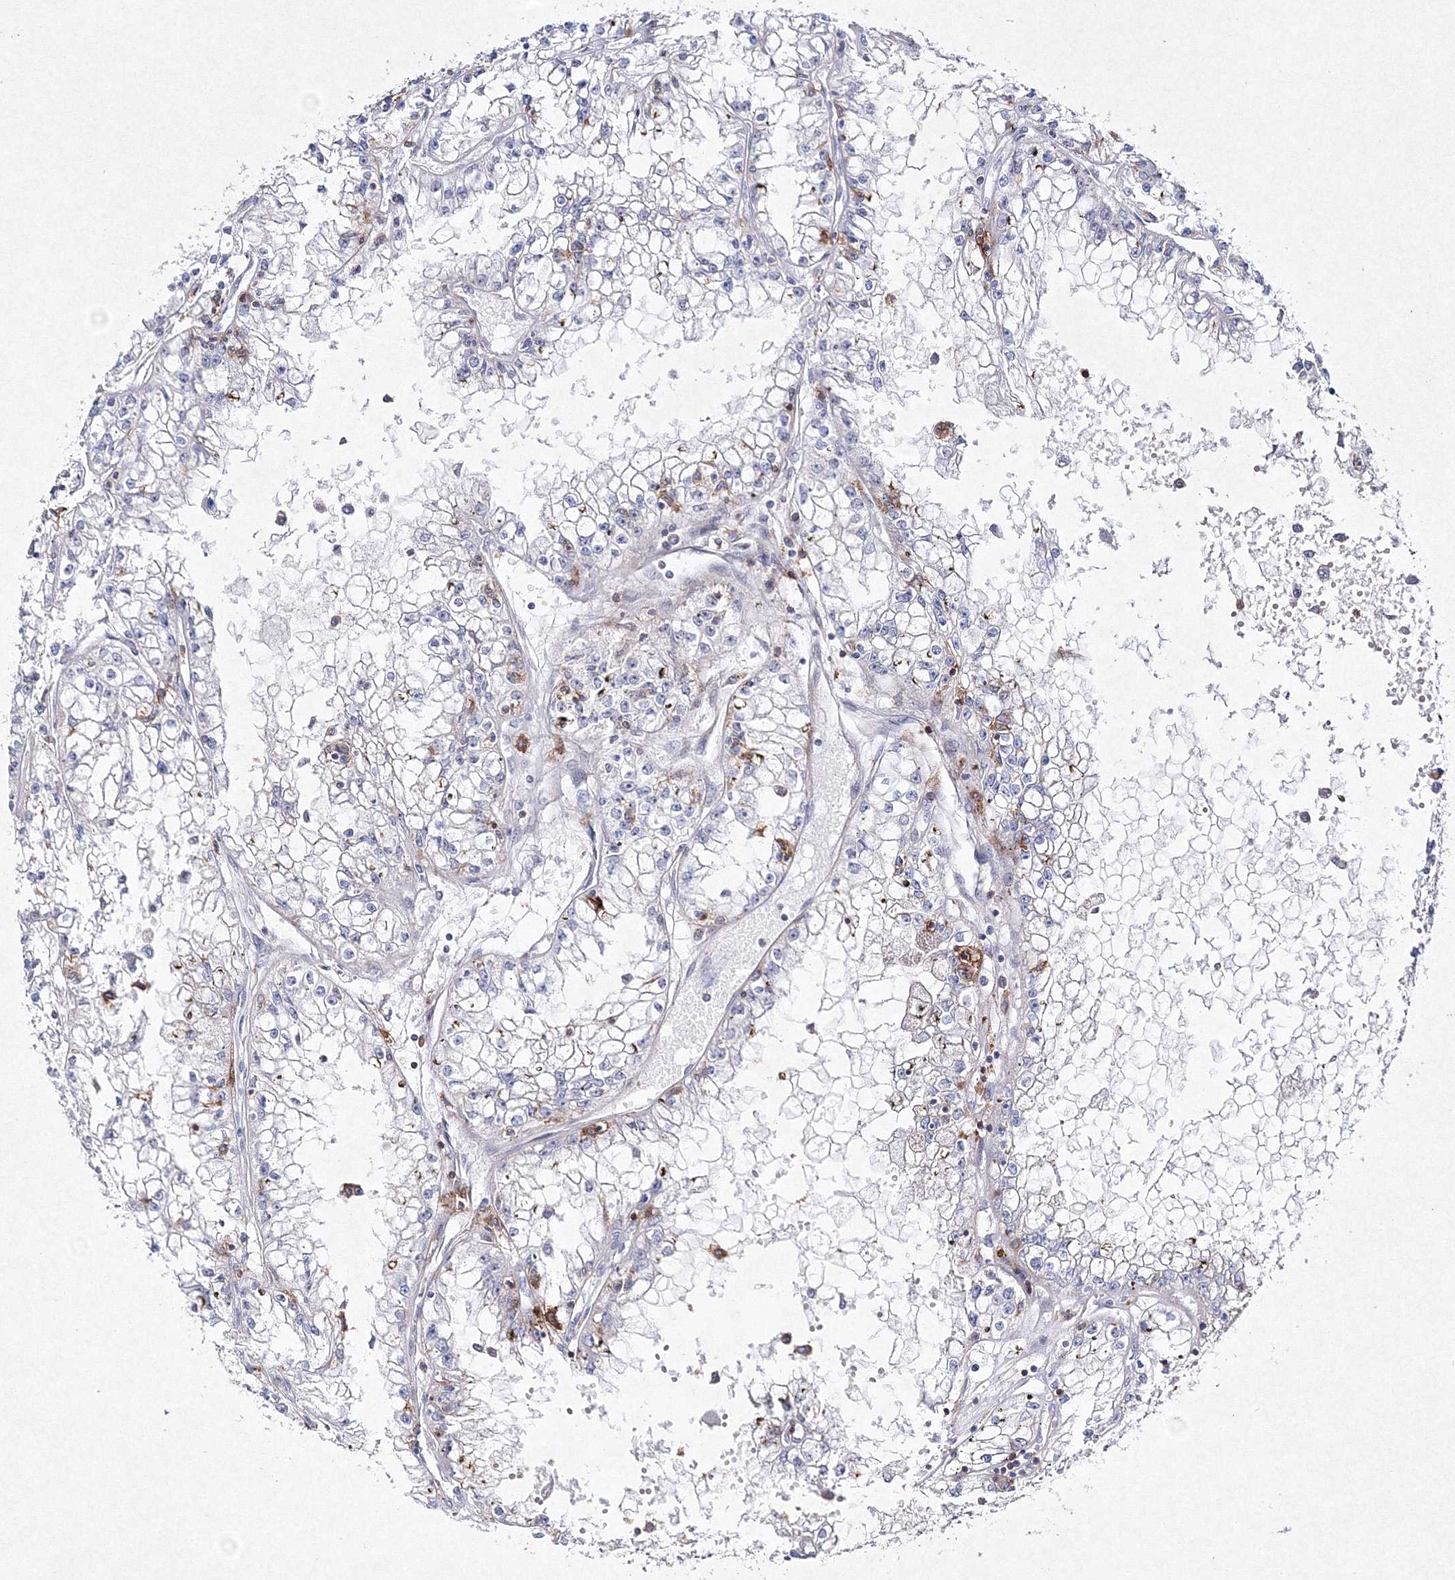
{"staining": {"intensity": "negative", "quantity": "none", "location": "none"}, "tissue": "renal cancer", "cell_type": "Tumor cells", "image_type": "cancer", "snomed": [{"axis": "morphology", "description": "Adenocarcinoma, NOS"}, {"axis": "topography", "description": "Kidney"}], "caption": "Immunohistochemistry histopathology image of renal adenocarcinoma stained for a protein (brown), which exhibits no expression in tumor cells.", "gene": "HCST", "patient": {"sex": "male", "age": 56}}